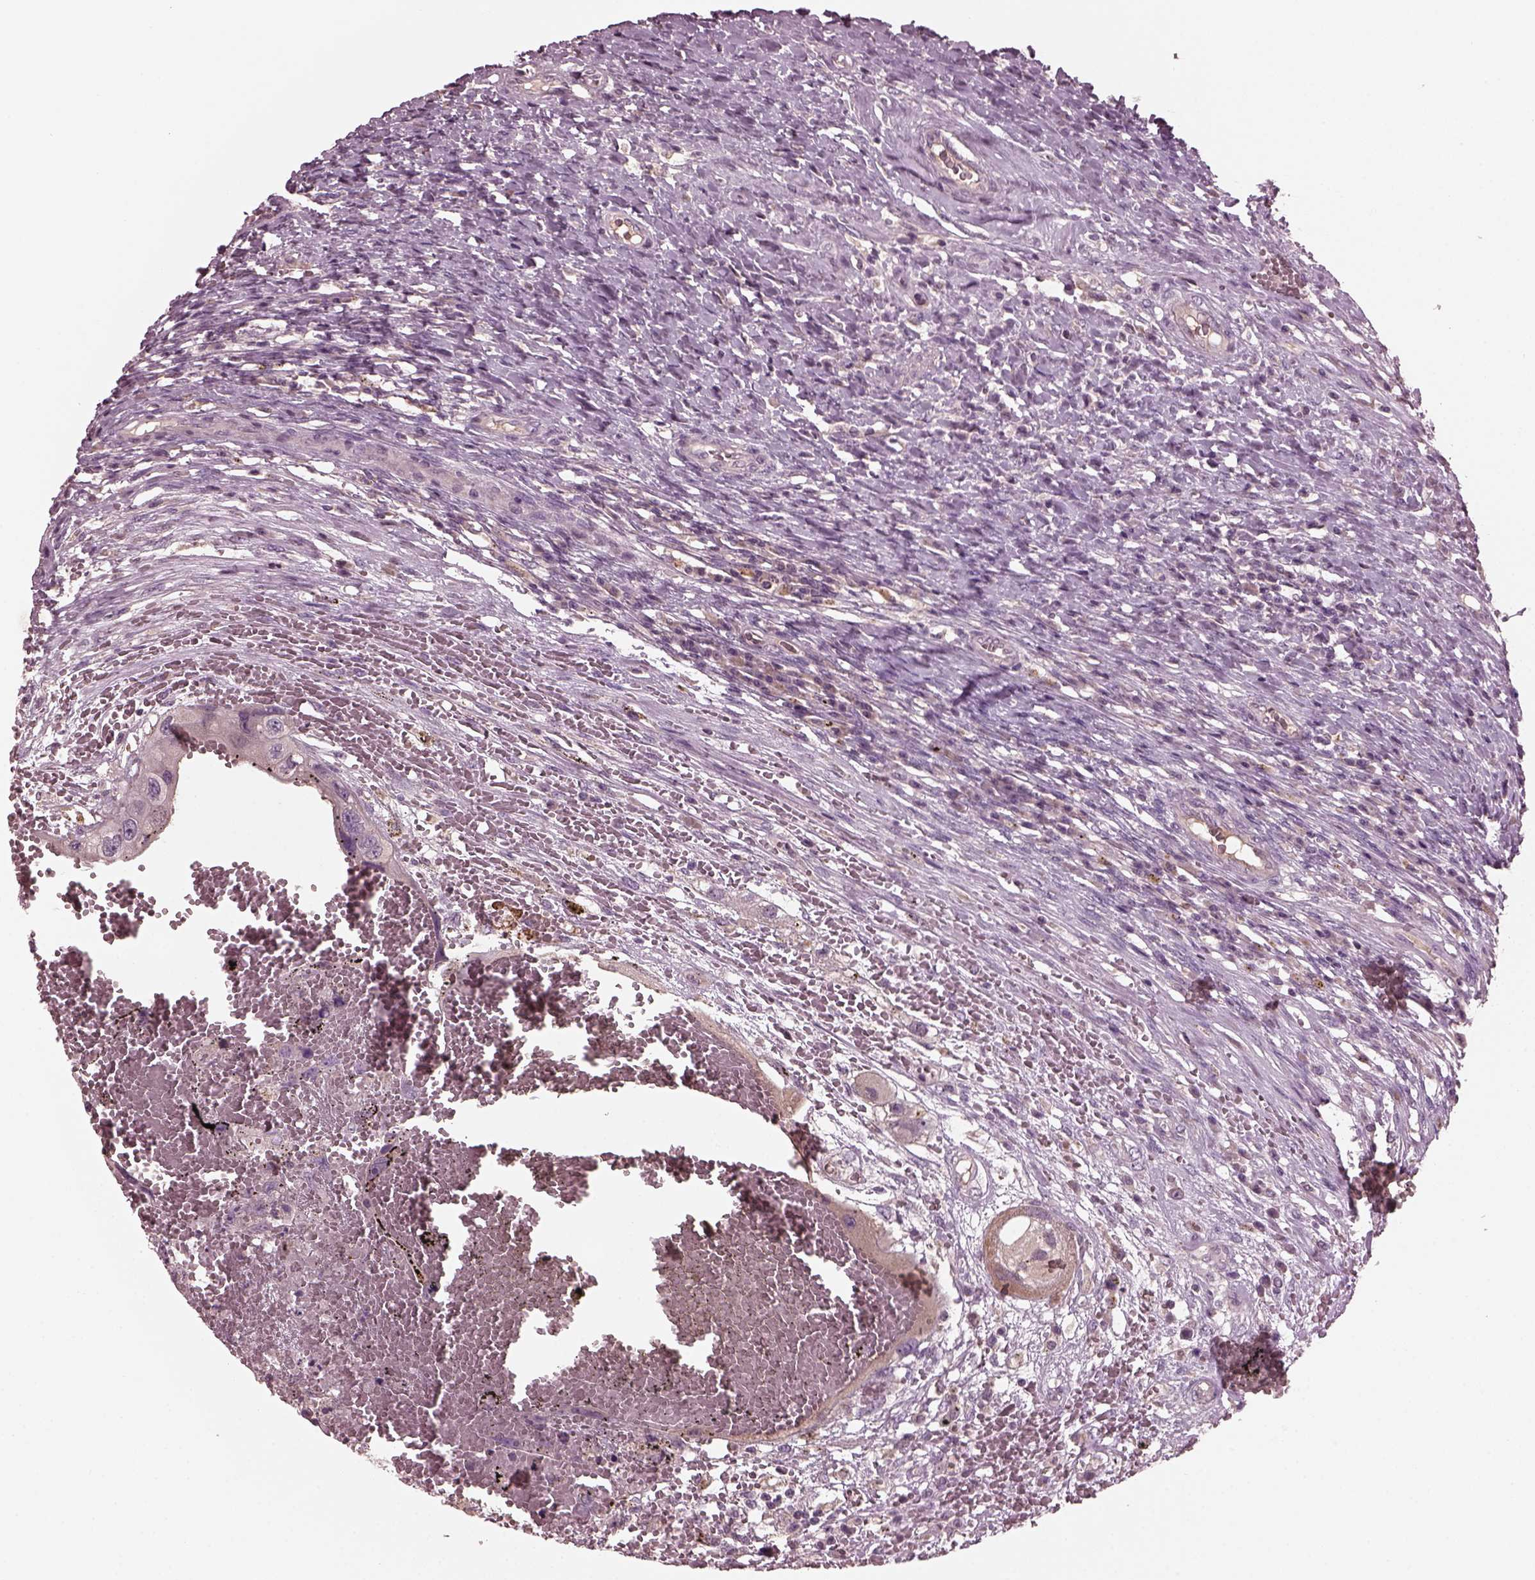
{"staining": {"intensity": "negative", "quantity": "none", "location": "none"}, "tissue": "testis cancer", "cell_type": "Tumor cells", "image_type": "cancer", "snomed": [{"axis": "morphology", "description": "Carcinoma, Embryonal, NOS"}, {"axis": "topography", "description": "Testis"}], "caption": "Immunohistochemistry (IHC) of embryonal carcinoma (testis) exhibits no staining in tumor cells.", "gene": "PORCN", "patient": {"sex": "male", "age": 26}}